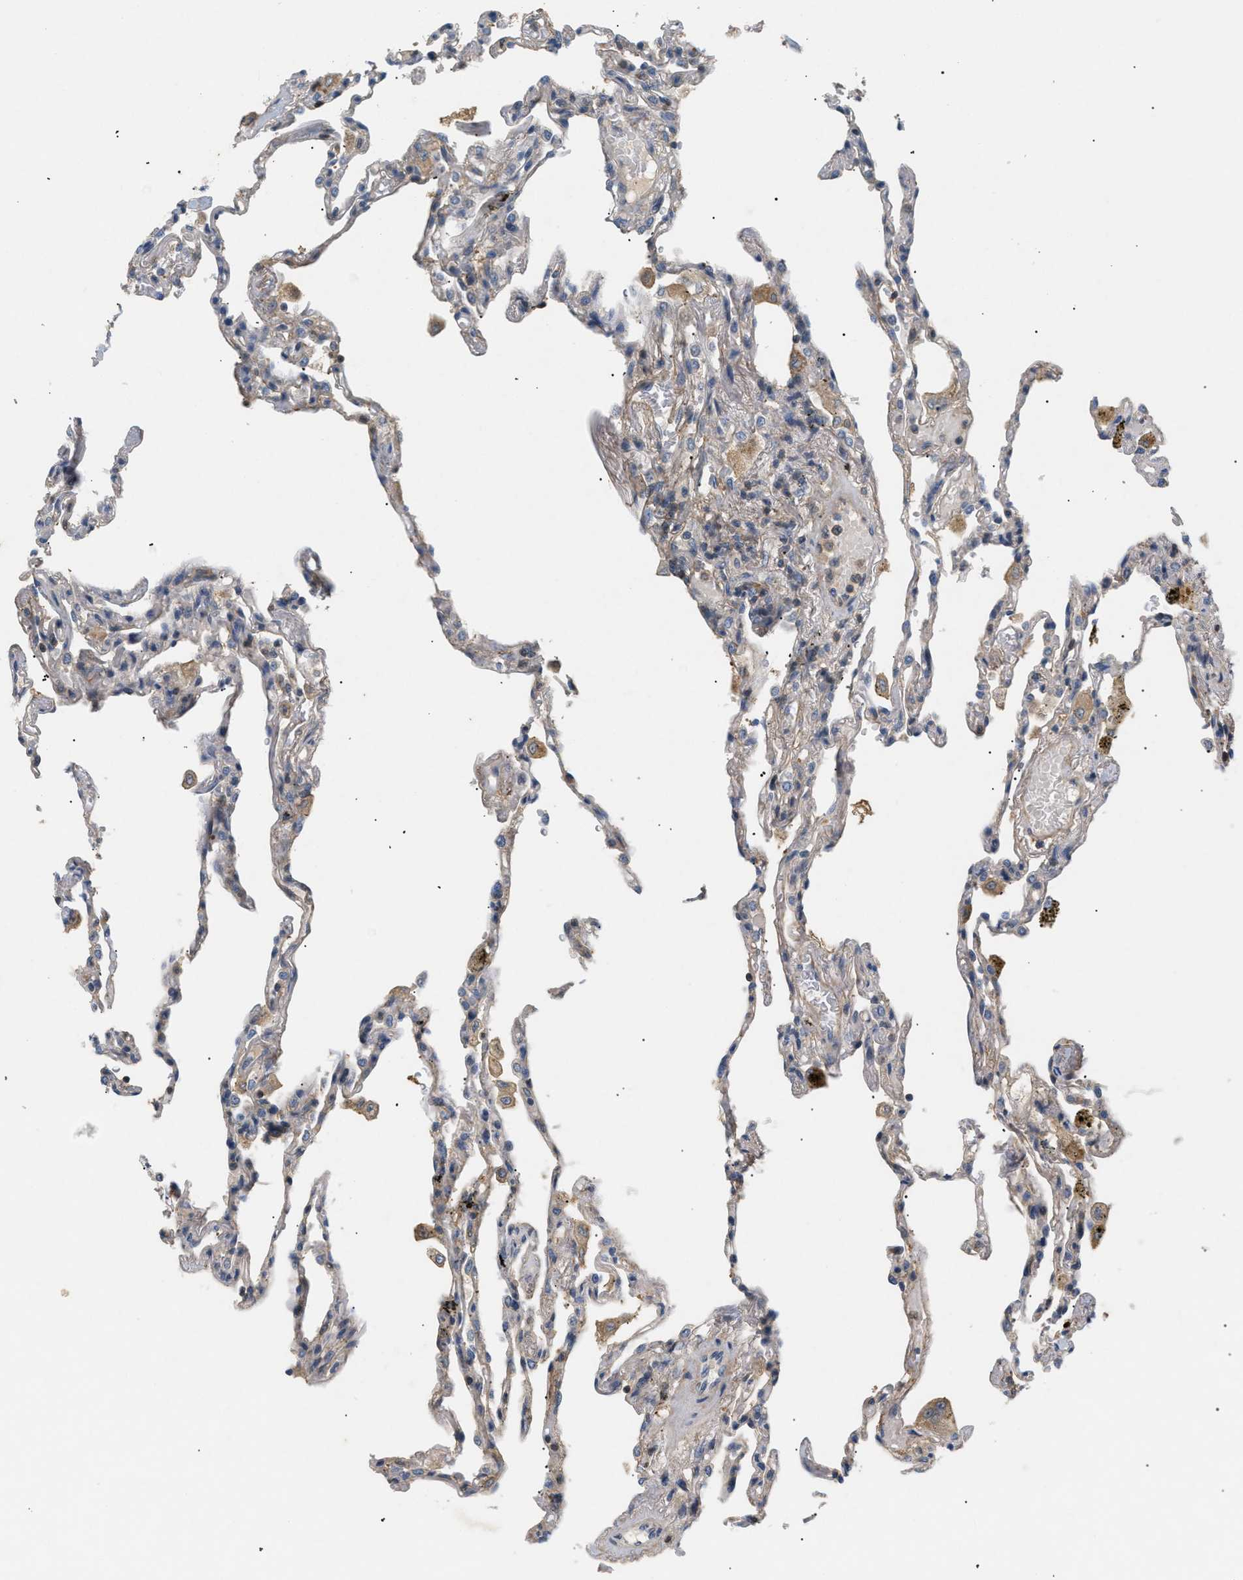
{"staining": {"intensity": "weak", "quantity": "<25%", "location": "cytoplasmic/membranous"}, "tissue": "lung", "cell_type": "Alveolar cells", "image_type": "normal", "snomed": [{"axis": "morphology", "description": "Normal tissue, NOS"}, {"axis": "topography", "description": "Lung"}], "caption": "Immunohistochemistry (IHC) of normal lung demonstrates no positivity in alveolar cells. (DAB (3,3'-diaminobenzidine) immunohistochemistry visualized using brightfield microscopy, high magnification).", "gene": "FARS2", "patient": {"sex": "male", "age": 59}}